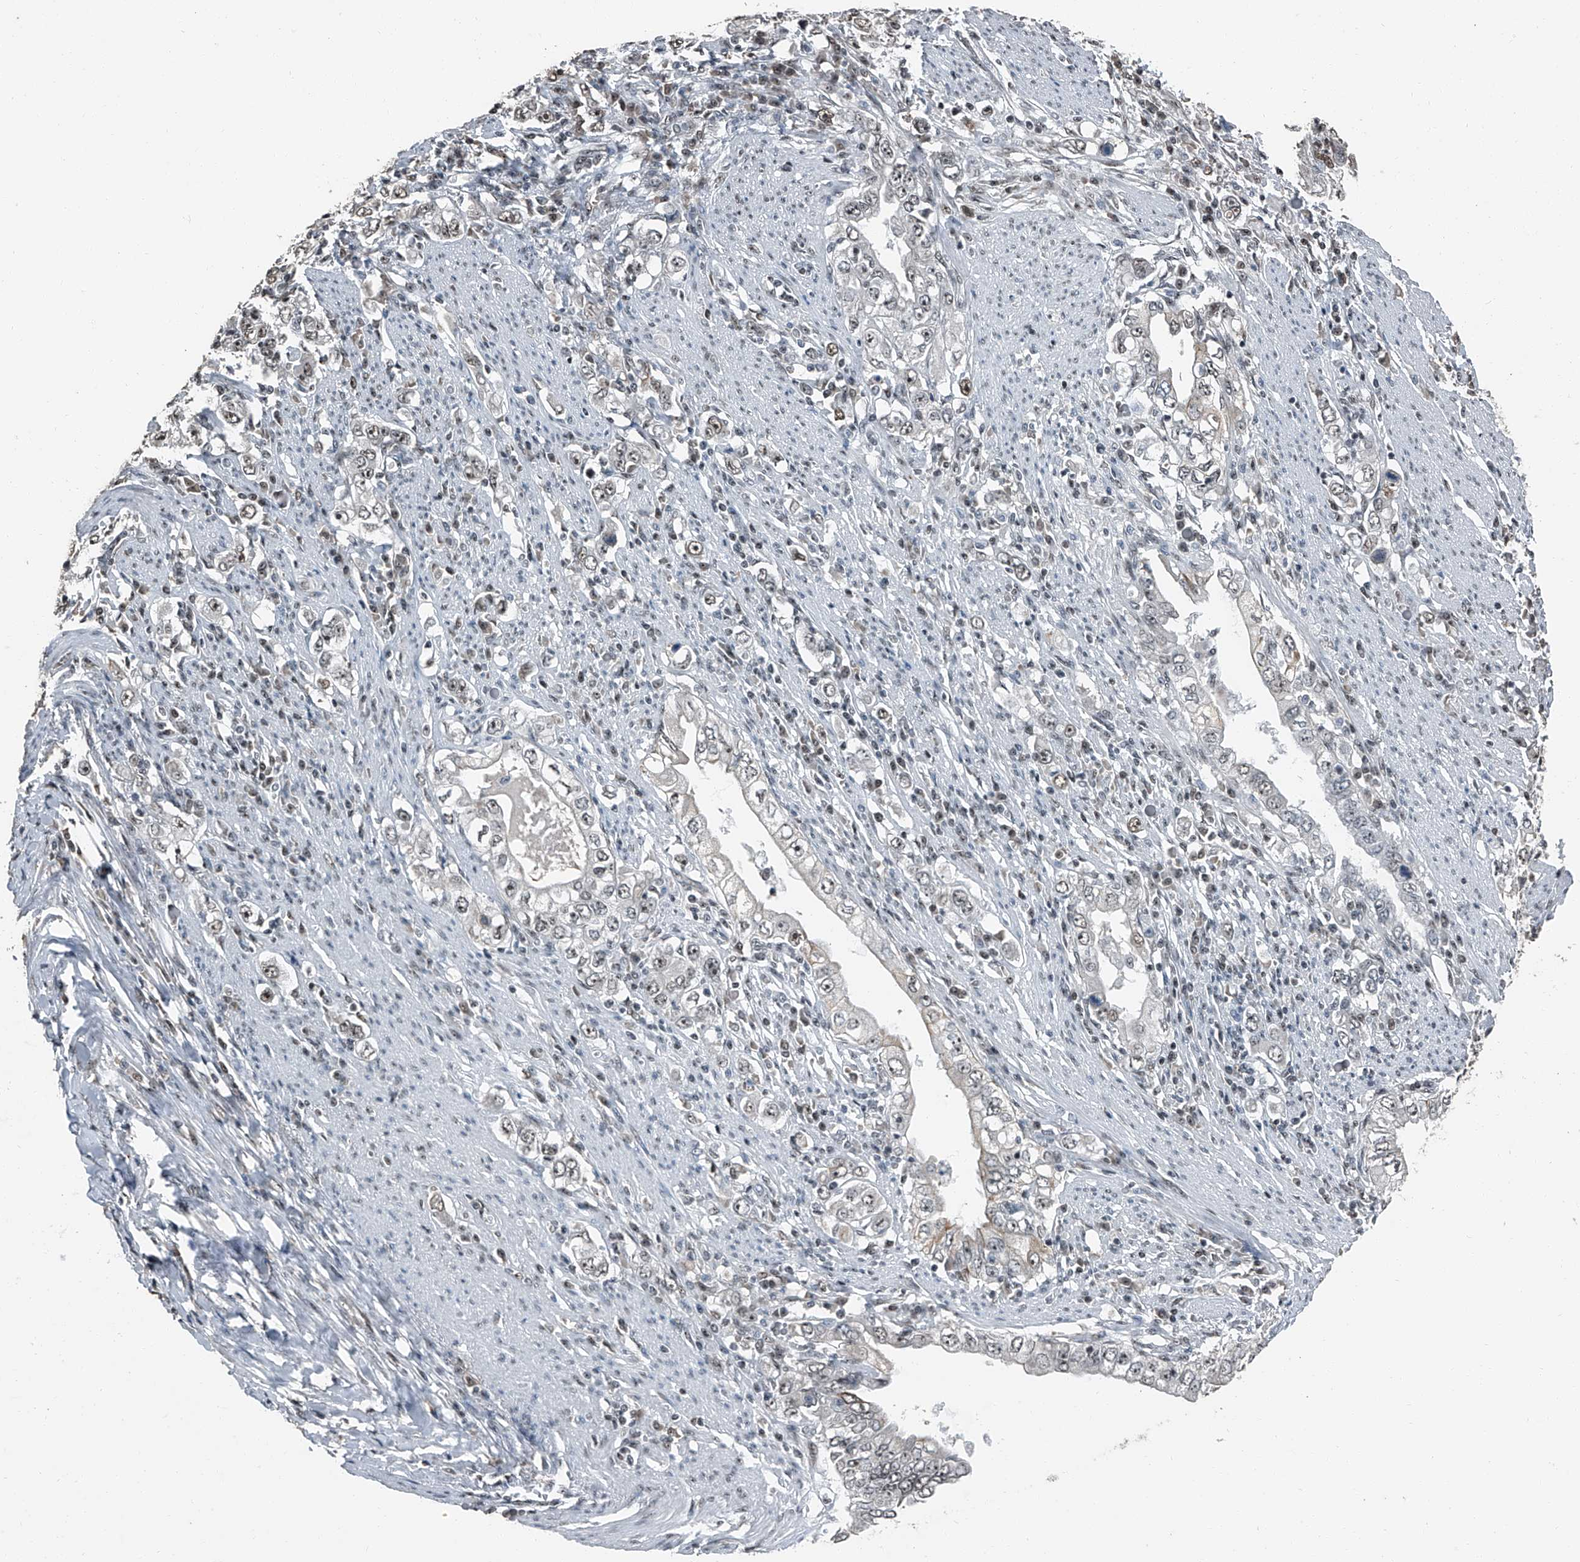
{"staining": {"intensity": "weak", "quantity": "25%-75%", "location": "nuclear"}, "tissue": "stomach cancer", "cell_type": "Tumor cells", "image_type": "cancer", "snomed": [{"axis": "morphology", "description": "Adenocarcinoma, NOS"}, {"axis": "topography", "description": "Stomach, lower"}], "caption": "There is low levels of weak nuclear expression in tumor cells of stomach adenocarcinoma, as demonstrated by immunohistochemical staining (brown color).", "gene": "TCOF1", "patient": {"sex": "female", "age": 72}}